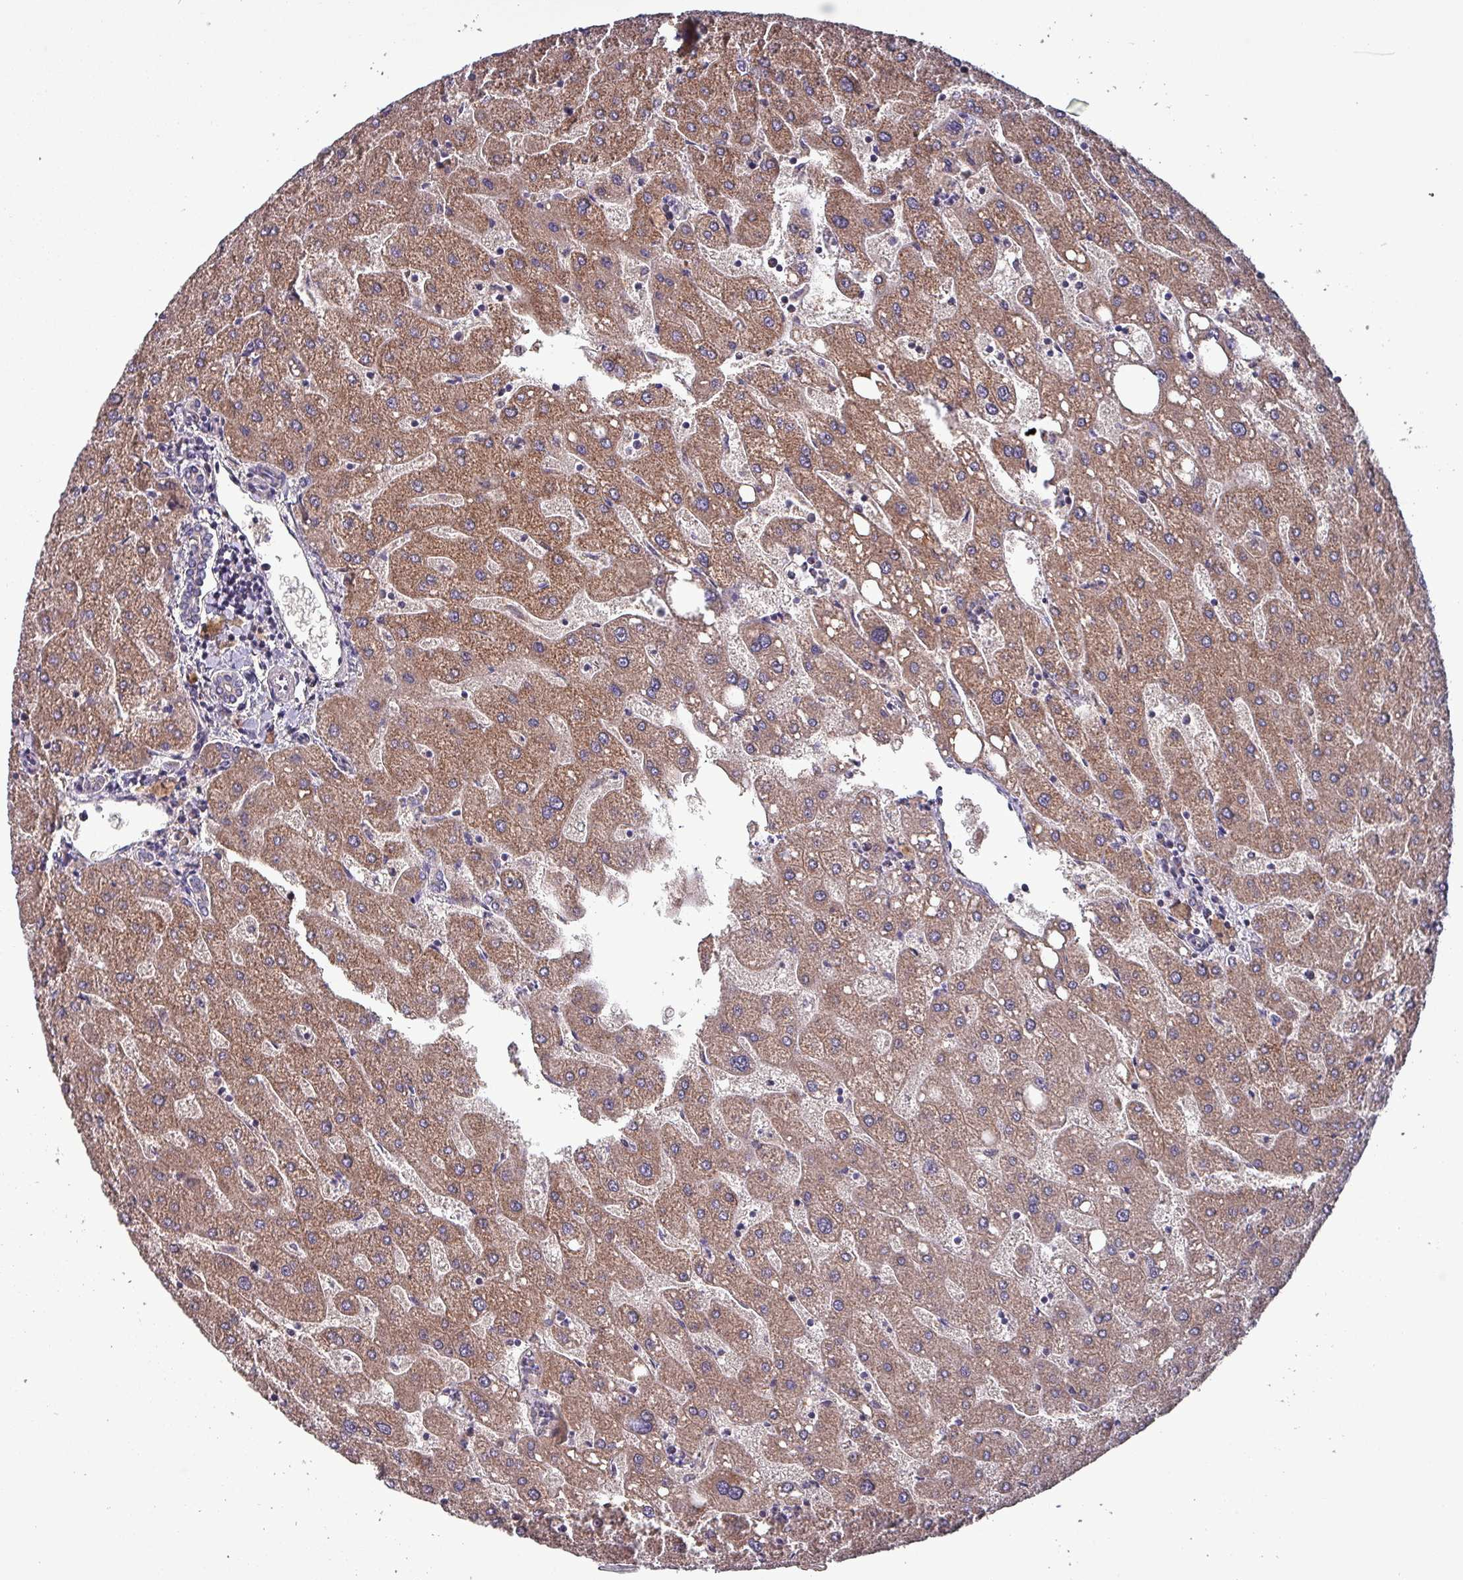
{"staining": {"intensity": "negative", "quantity": "none", "location": "none"}, "tissue": "liver", "cell_type": "Cholangiocytes", "image_type": "normal", "snomed": [{"axis": "morphology", "description": "Normal tissue, NOS"}, {"axis": "topography", "description": "Liver"}], "caption": "A high-resolution micrograph shows immunohistochemistry staining of benign liver, which shows no significant expression in cholangiocytes. (Immunohistochemistry, brightfield microscopy, high magnification).", "gene": "ZNF322", "patient": {"sex": "male", "age": 67}}